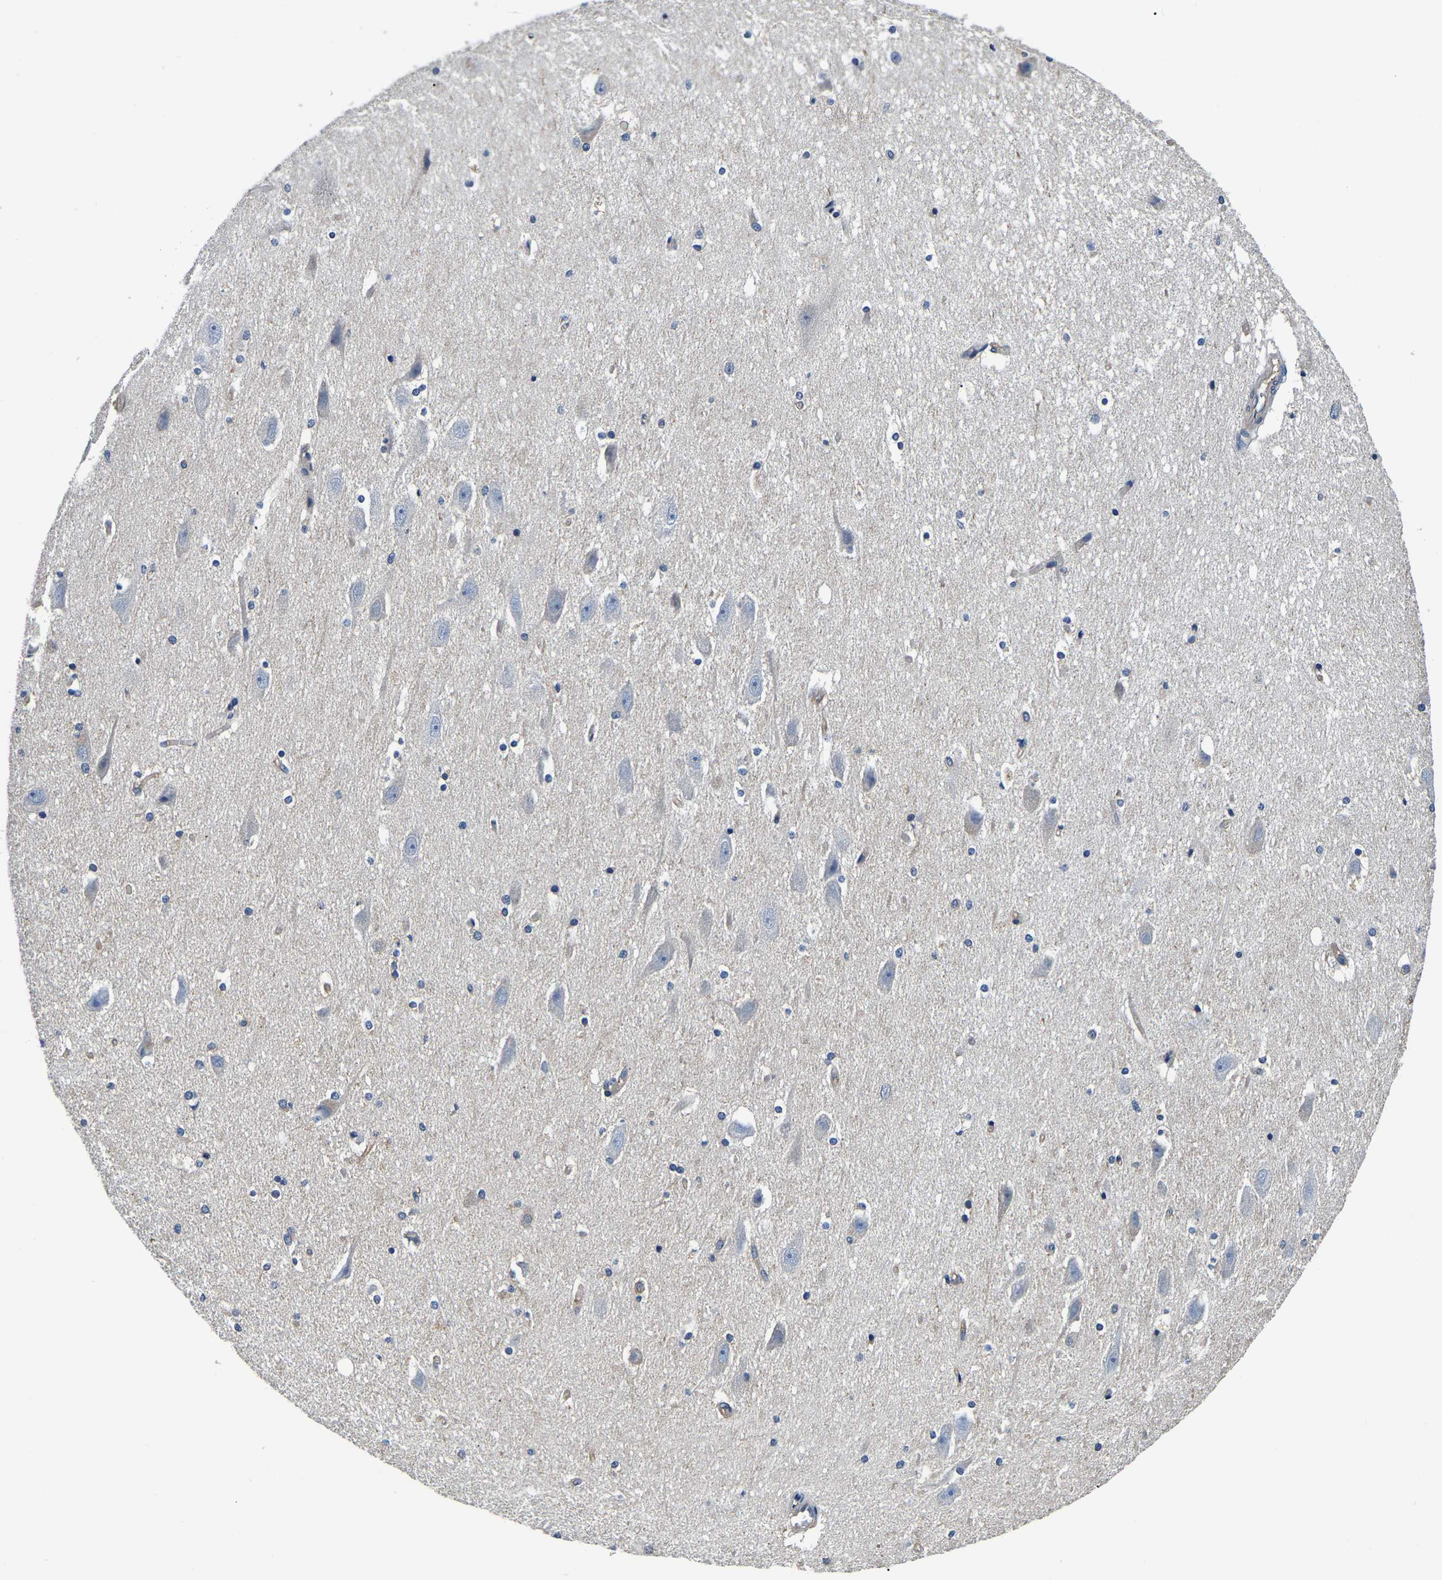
{"staining": {"intensity": "negative", "quantity": "none", "location": "none"}, "tissue": "hippocampus", "cell_type": "Glial cells", "image_type": "normal", "snomed": [{"axis": "morphology", "description": "Normal tissue, NOS"}, {"axis": "topography", "description": "Hippocampus"}], "caption": "Human hippocampus stained for a protein using immunohistochemistry demonstrates no expression in glial cells.", "gene": "SH3GLB1", "patient": {"sex": "female", "age": 19}}